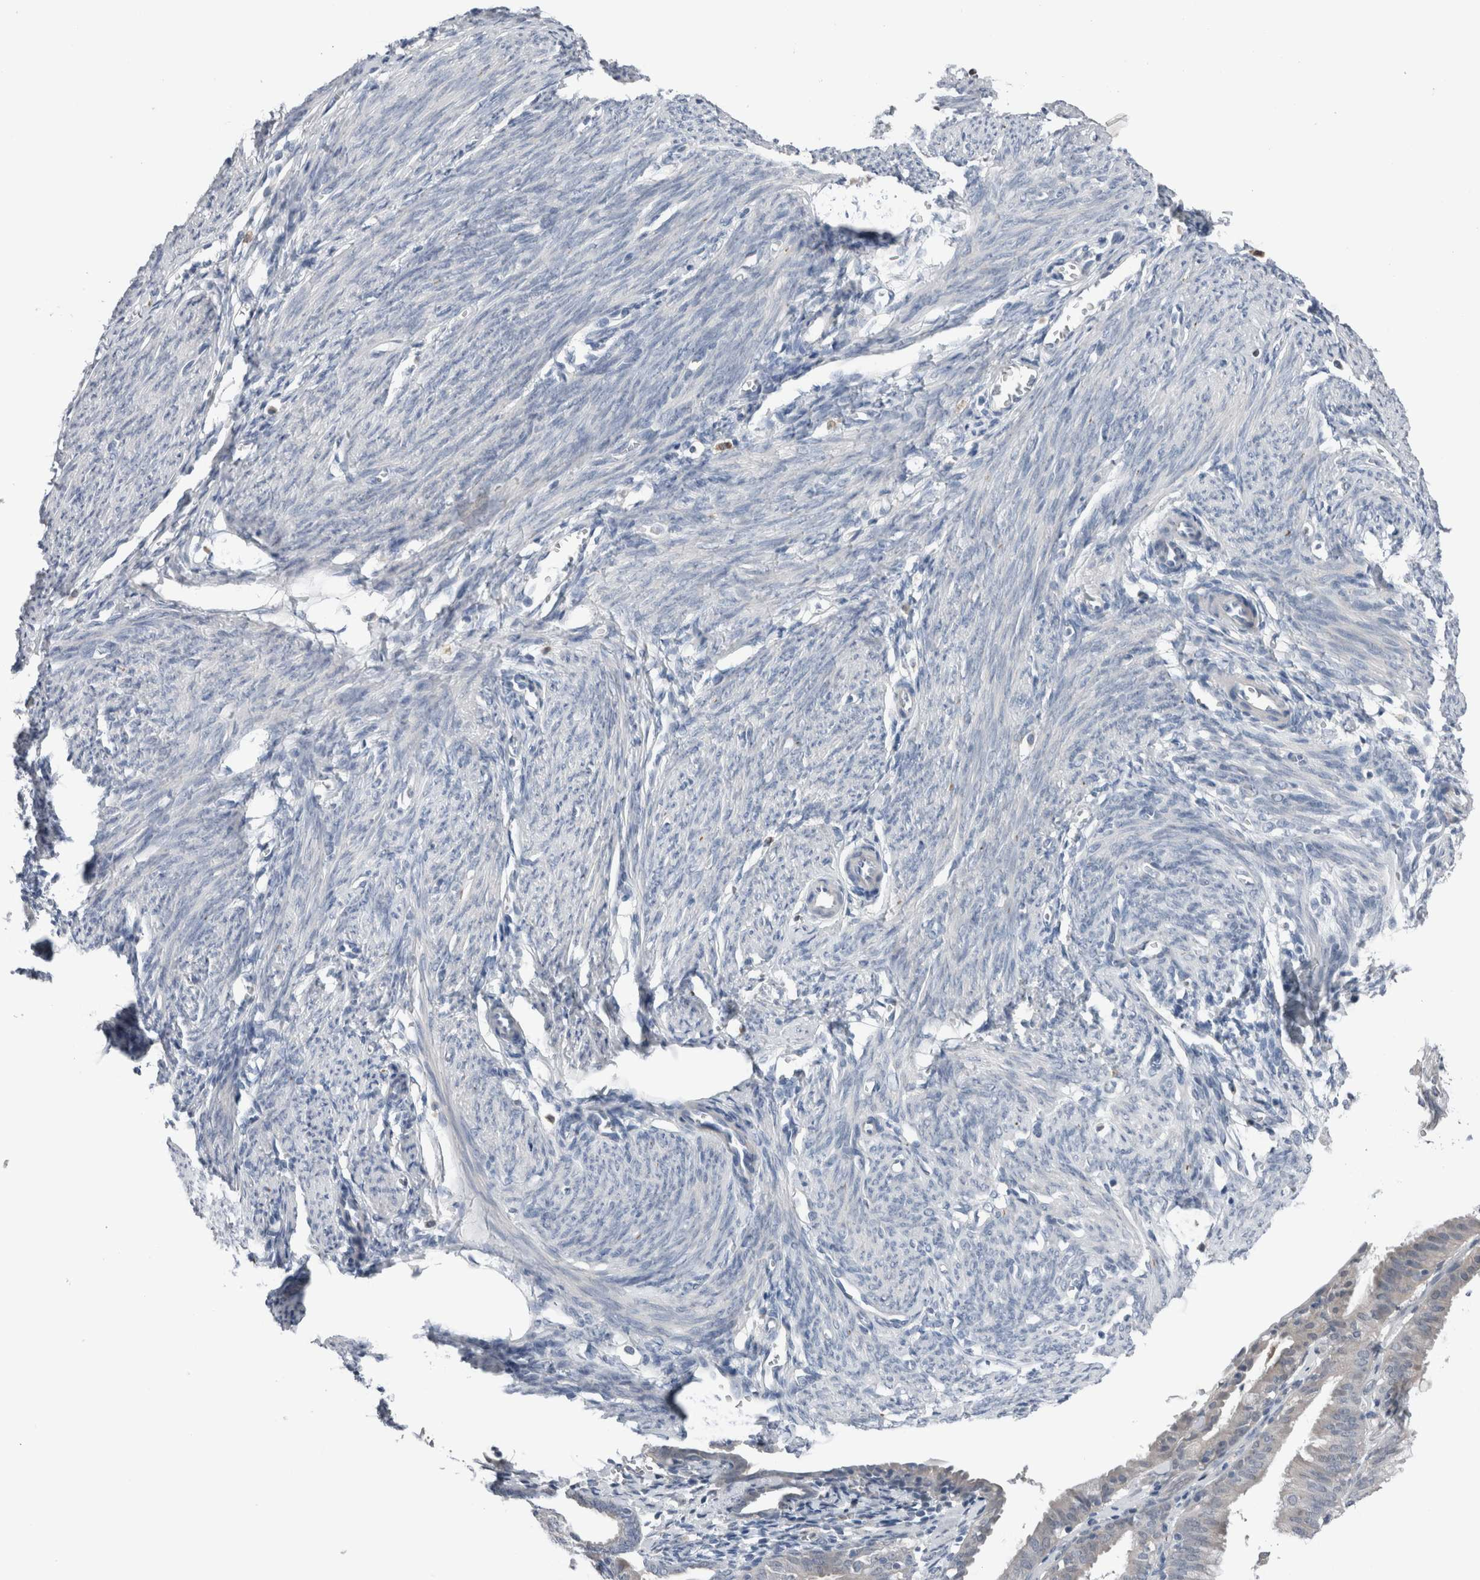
{"staining": {"intensity": "negative", "quantity": "none", "location": "none"}, "tissue": "endometrium", "cell_type": "Cells in endometrial stroma", "image_type": "normal", "snomed": [{"axis": "morphology", "description": "Normal tissue, NOS"}, {"axis": "morphology", "description": "Adenocarcinoma, NOS"}, {"axis": "topography", "description": "Endometrium"}], "caption": "An image of human endometrium is negative for staining in cells in endometrial stroma.", "gene": "CRNN", "patient": {"sex": "female", "age": 57}}